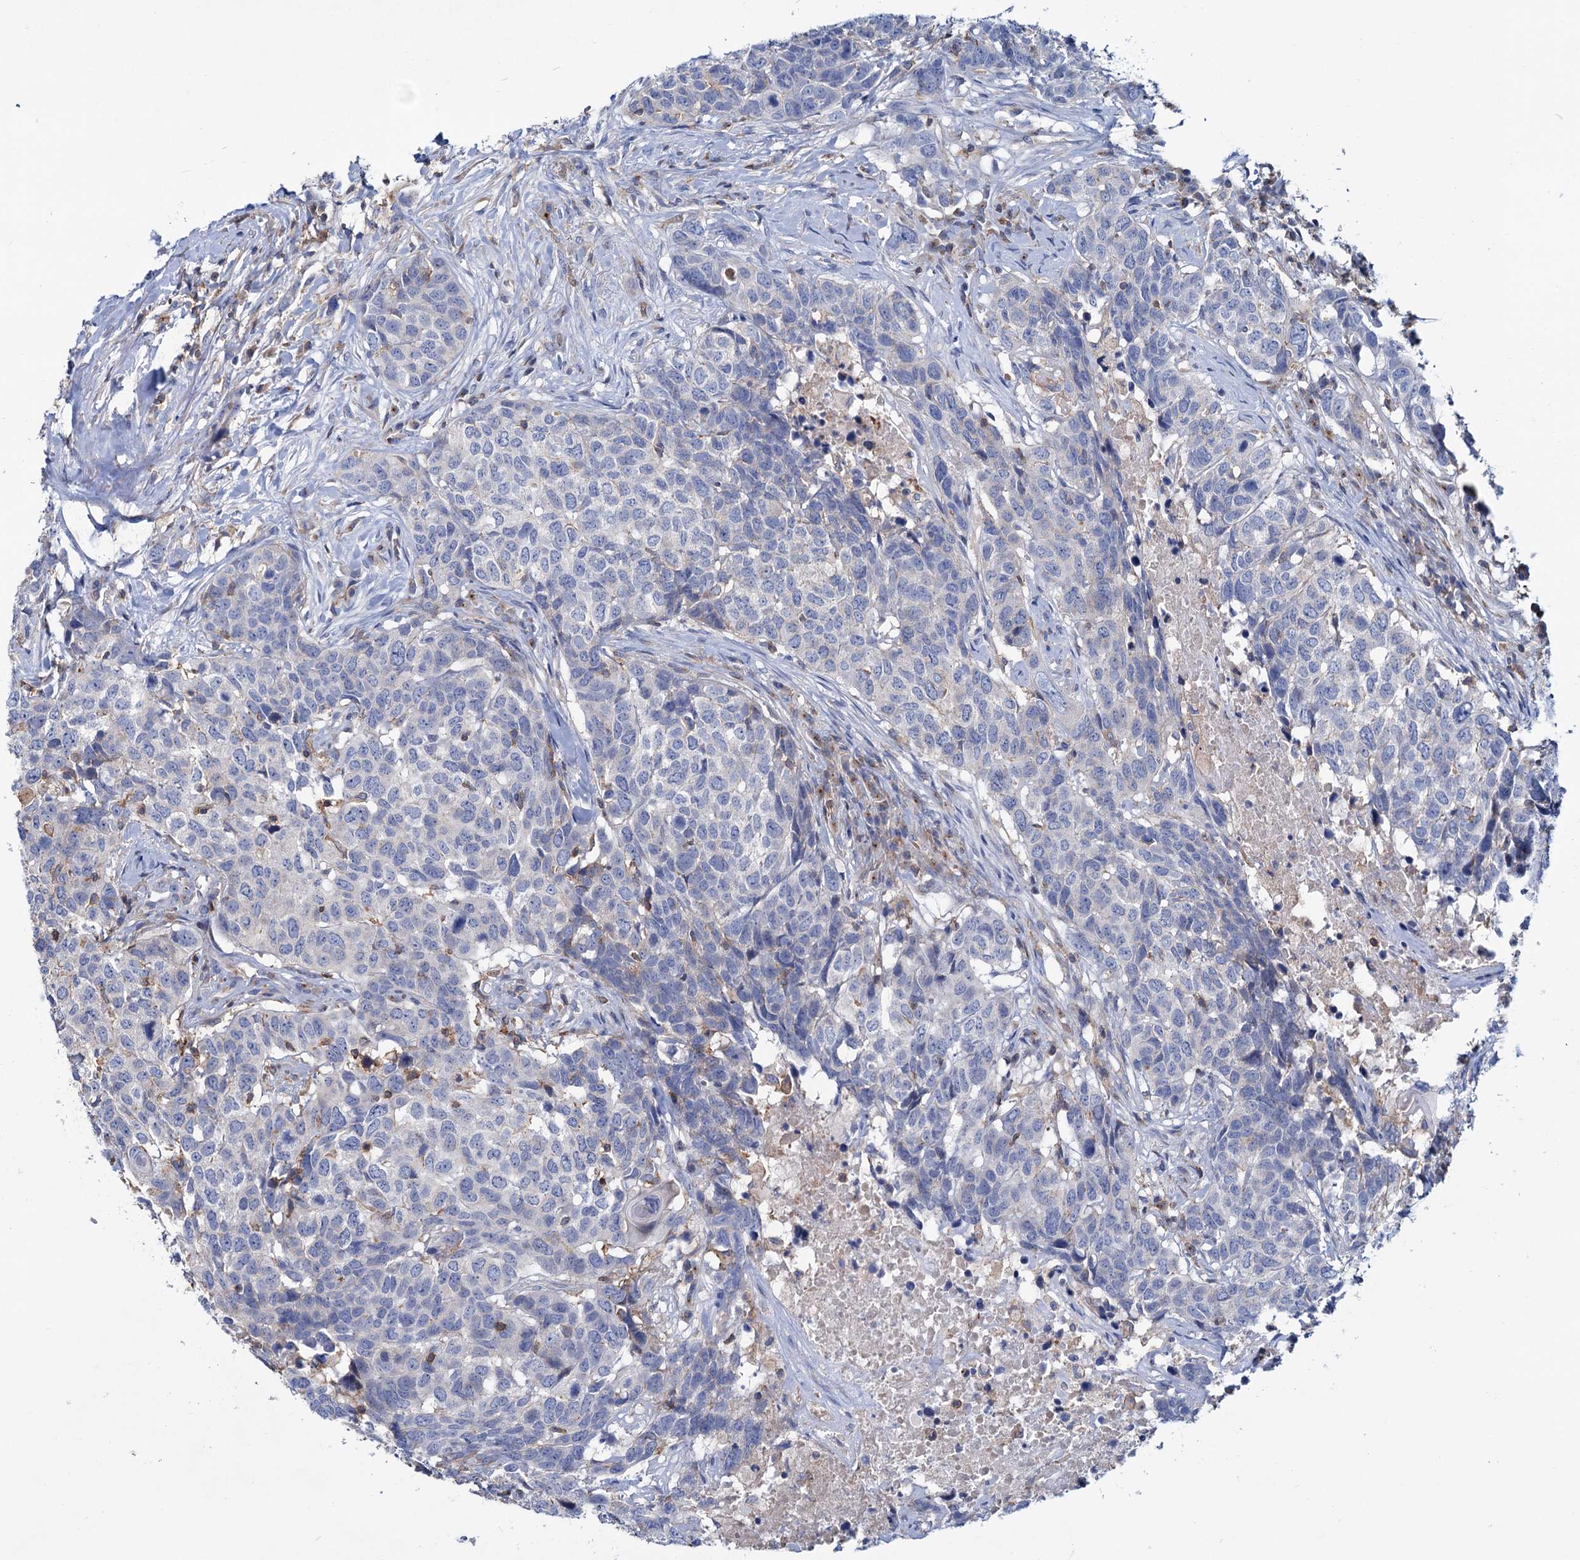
{"staining": {"intensity": "negative", "quantity": "none", "location": "none"}, "tissue": "head and neck cancer", "cell_type": "Tumor cells", "image_type": "cancer", "snomed": [{"axis": "morphology", "description": "Squamous cell carcinoma, NOS"}, {"axis": "topography", "description": "Head-Neck"}], "caption": "This is an immunohistochemistry (IHC) image of human head and neck cancer (squamous cell carcinoma). There is no positivity in tumor cells.", "gene": "LRCH4", "patient": {"sex": "male", "age": 66}}